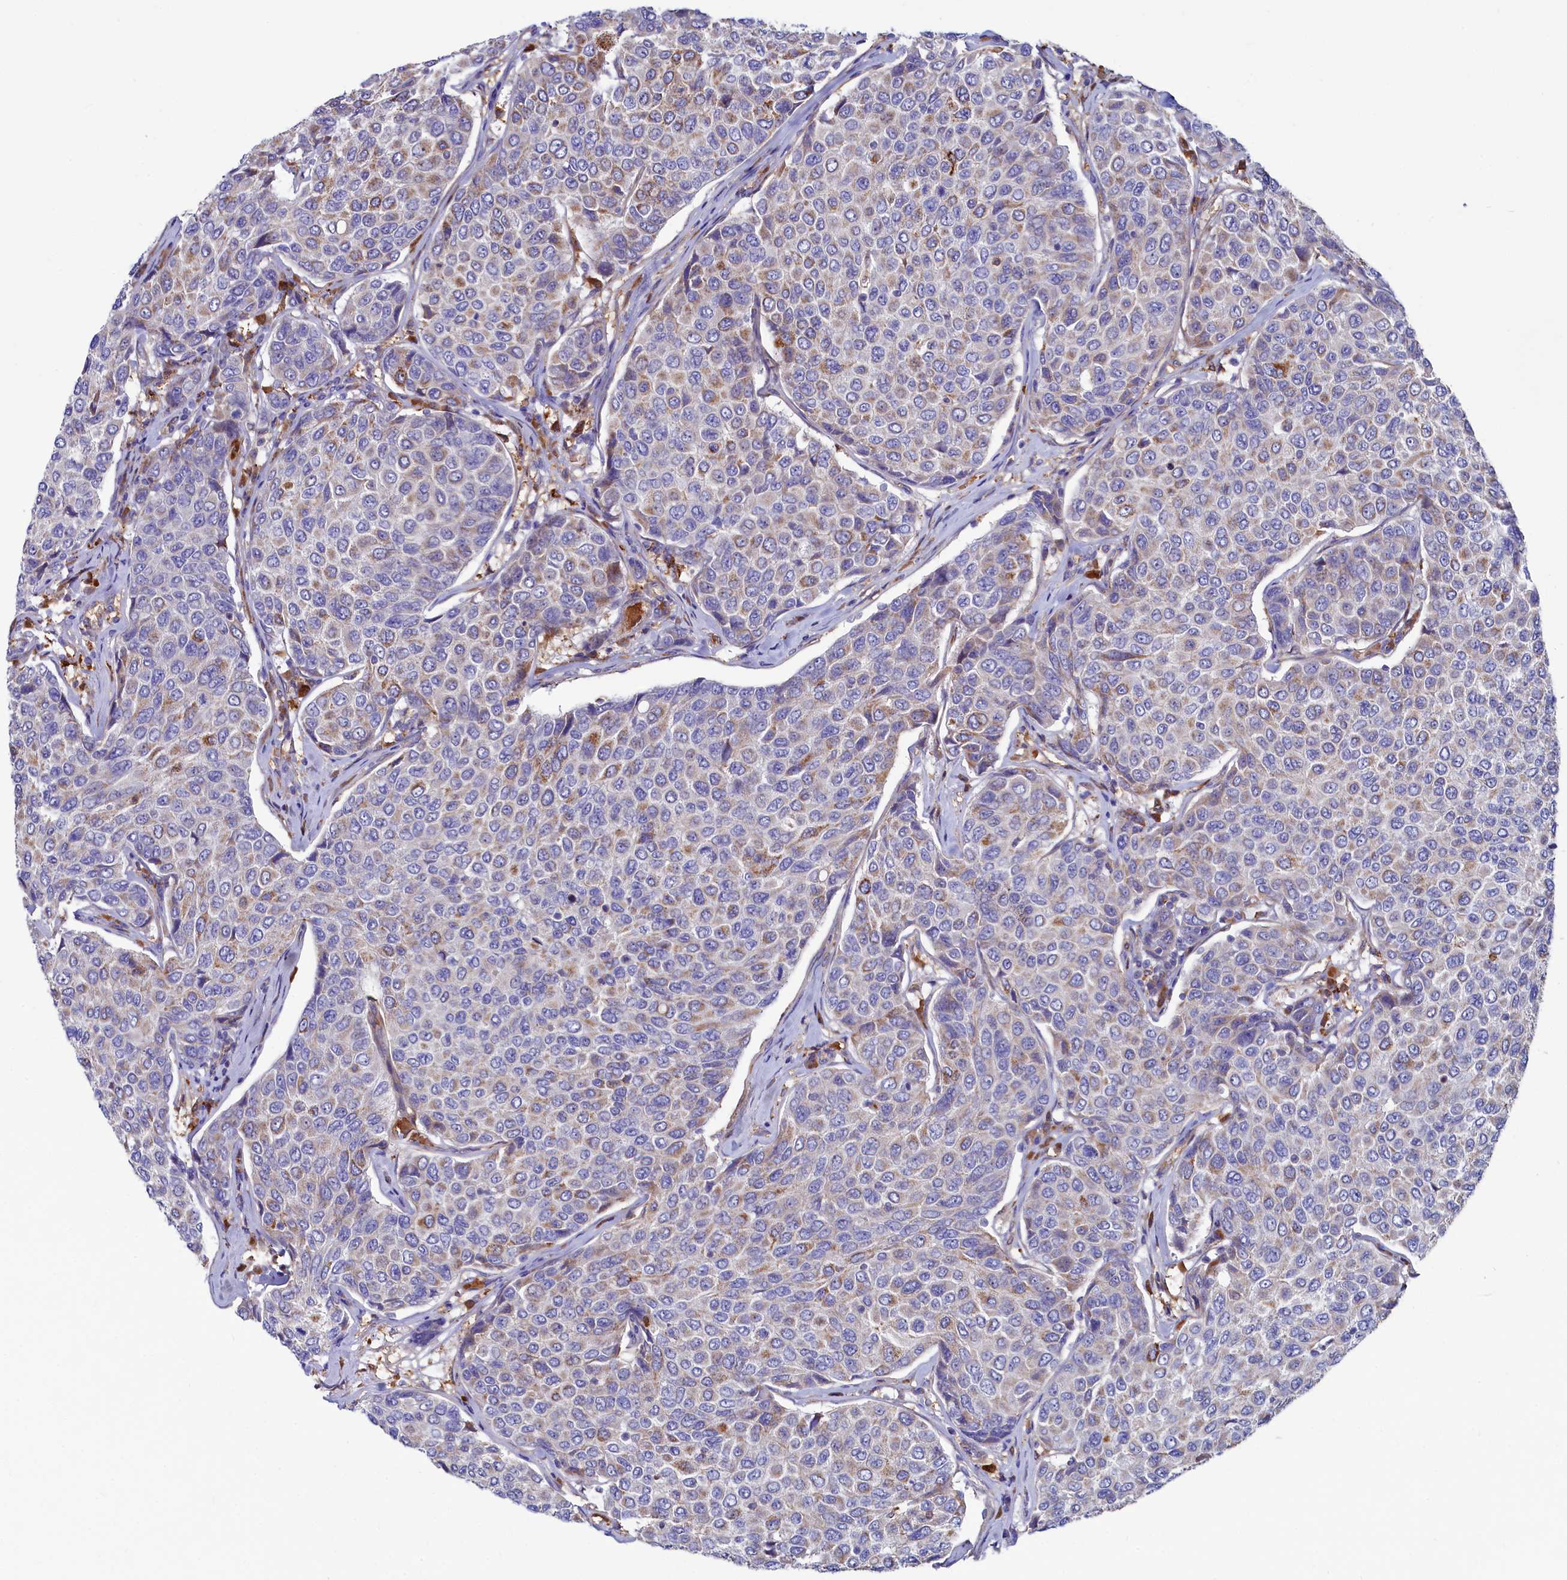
{"staining": {"intensity": "moderate", "quantity": "<25%", "location": "cytoplasmic/membranous"}, "tissue": "breast cancer", "cell_type": "Tumor cells", "image_type": "cancer", "snomed": [{"axis": "morphology", "description": "Duct carcinoma"}, {"axis": "topography", "description": "Breast"}], "caption": "Moderate cytoplasmic/membranous protein positivity is appreciated in about <25% of tumor cells in breast cancer.", "gene": "ASTE1", "patient": {"sex": "female", "age": 55}}